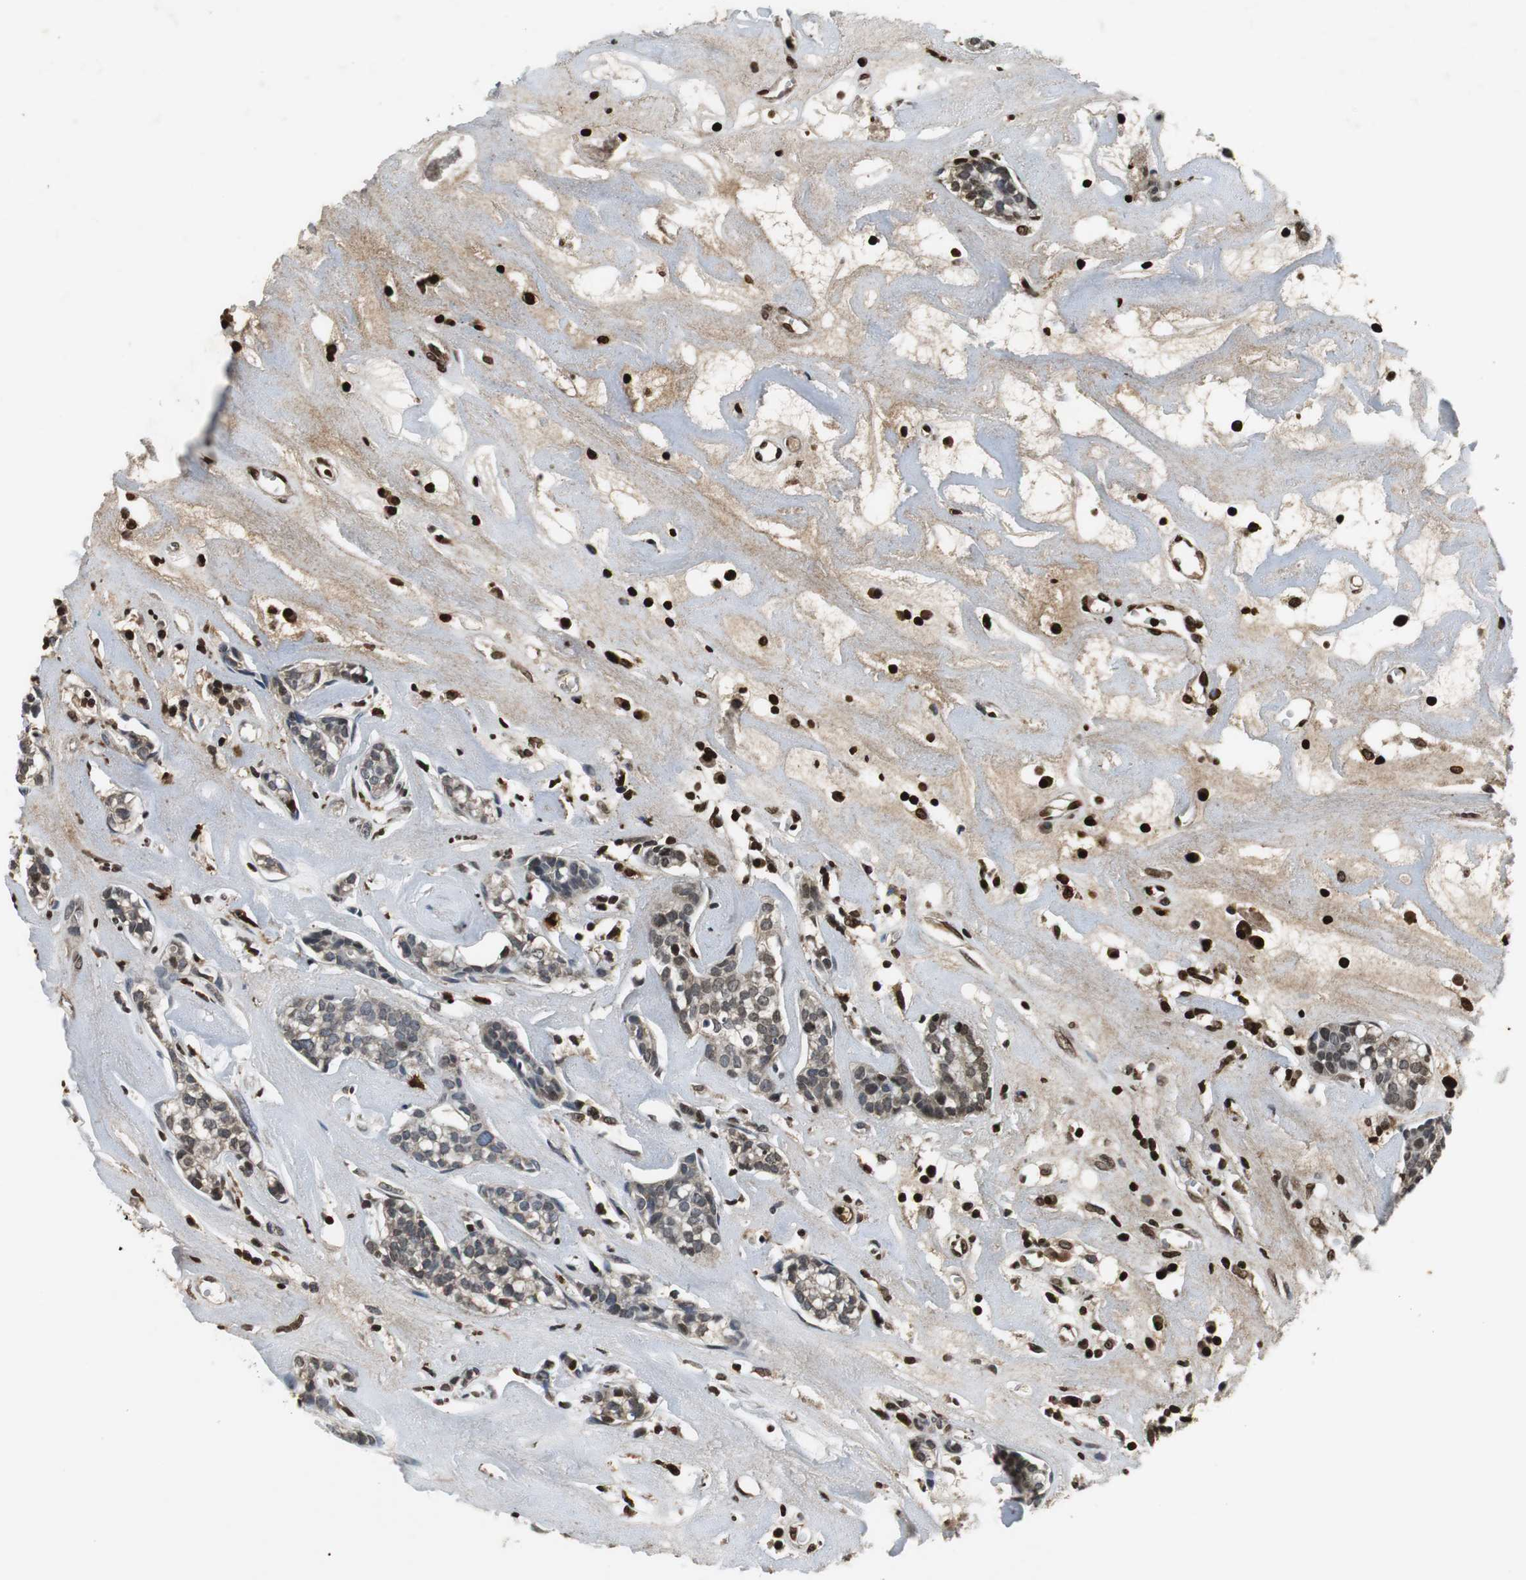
{"staining": {"intensity": "weak", "quantity": "25%-75%", "location": "nuclear"}, "tissue": "head and neck cancer", "cell_type": "Tumor cells", "image_type": "cancer", "snomed": [{"axis": "morphology", "description": "Adenocarcinoma, NOS"}, {"axis": "topography", "description": "Salivary gland"}, {"axis": "topography", "description": "Head-Neck"}], "caption": "Immunohistochemistry (IHC) staining of head and neck adenocarcinoma, which demonstrates low levels of weak nuclear staining in about 25%-75% of tumor cells indicating weak nuclear protein positivity. The staining was performed using DAB (brown) for protein detection and nuclei were counterstained in hematoxylin (blue).", "gene": "ORM1", "patient": {"sex": "female", "age": 65}}